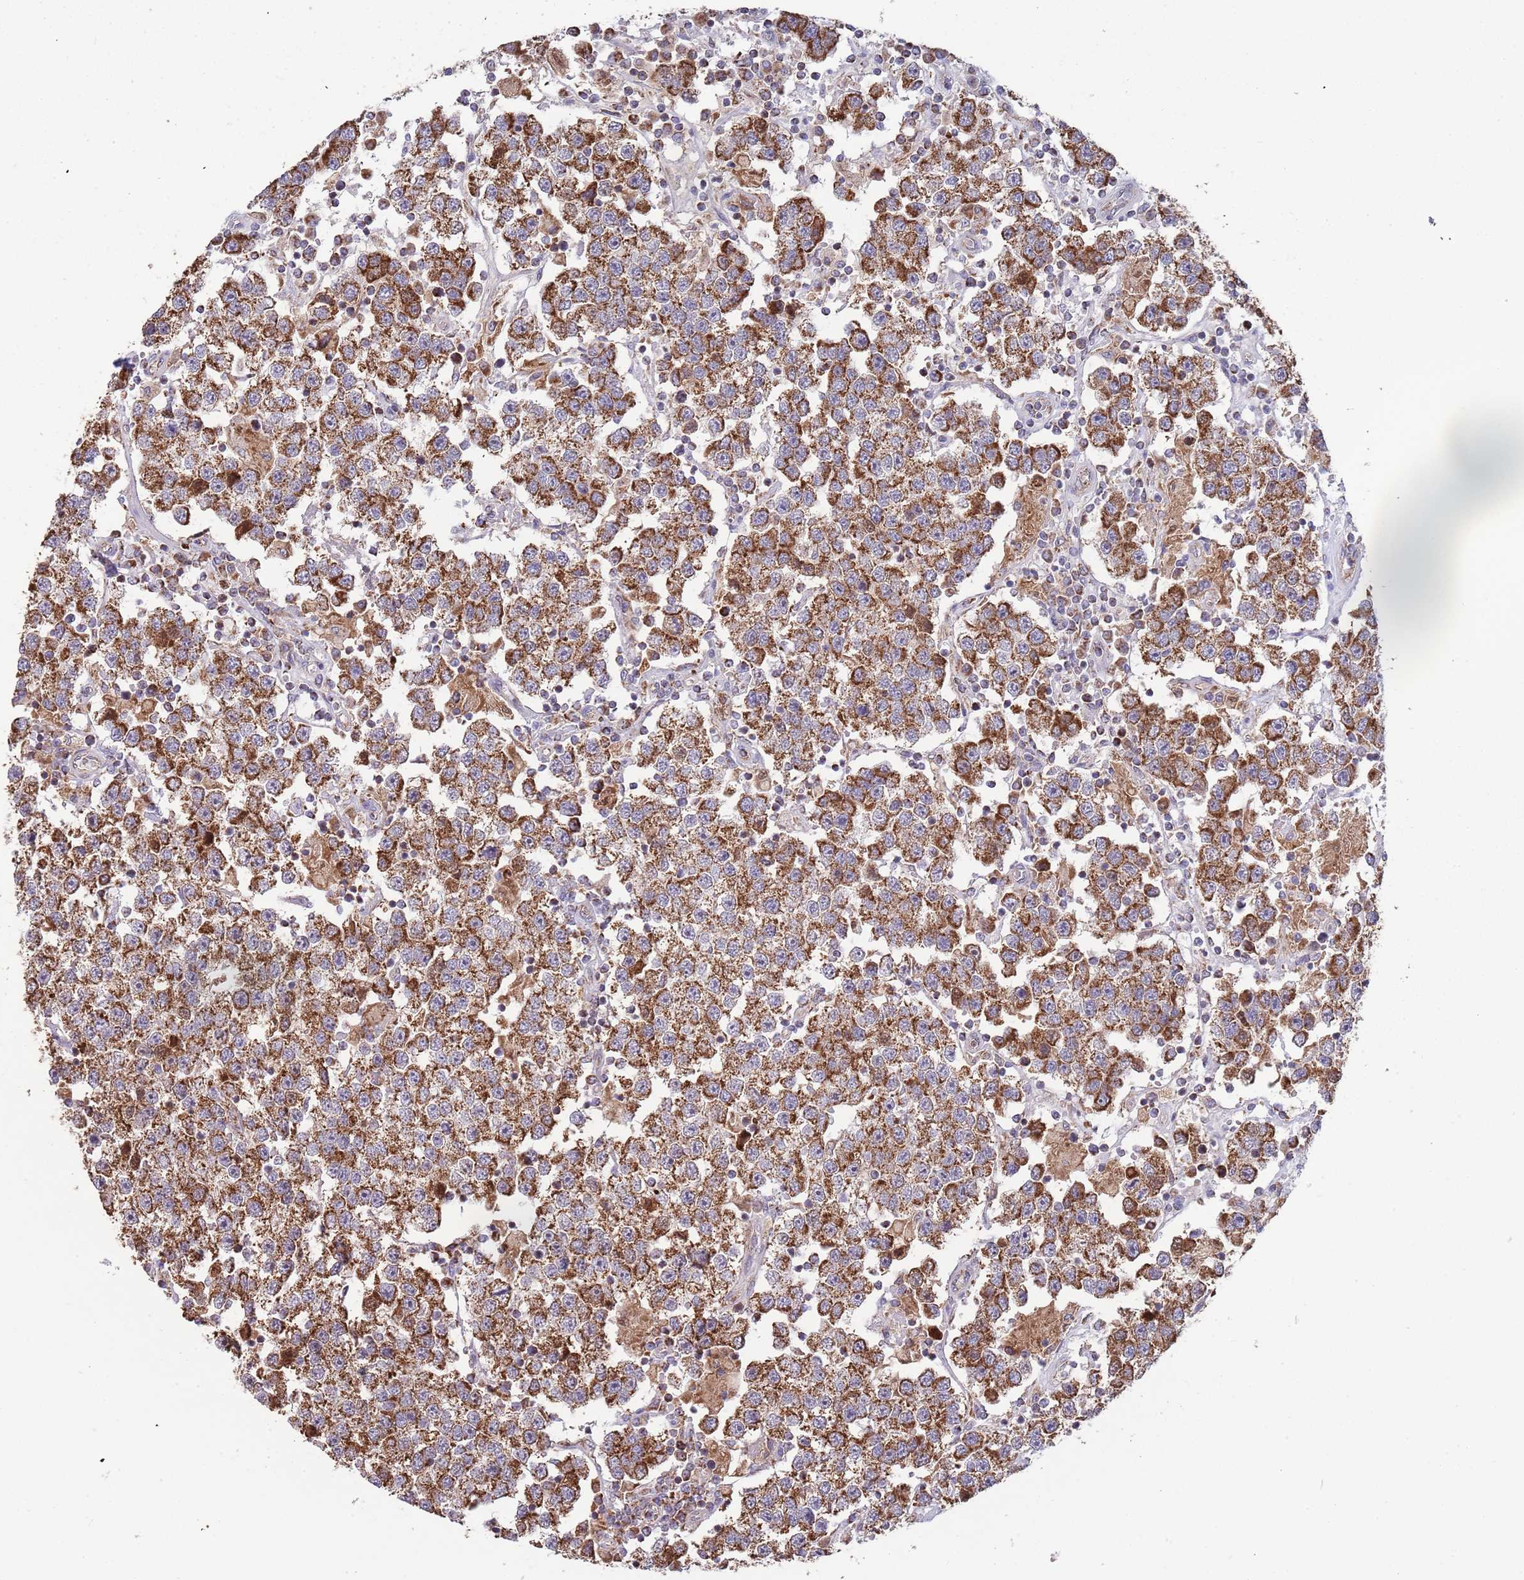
{"staining": {"intensity": "strong", "quantity": ">75%", "location": "cytoplasmic/membranous"}, "tissue": "testis cancer", "cell_type": "Tumor cells", "image_type": "cancer", "snomed": [{"axis": "morphology", "description": "Seminoma, NOS"}, {"axis": "topography", "description": "Testis"}], "caption": "Immunohistochemistry (IHC) photomicrograph of human testis cancer (seminoma) stained for a protein (brown), which exhibits high levels of strong cytoplasmic/membranous positivity in approximately >75% of tumor cells.", "gene": "VPS16", "patient": {"sex": "male", "age": 37}}